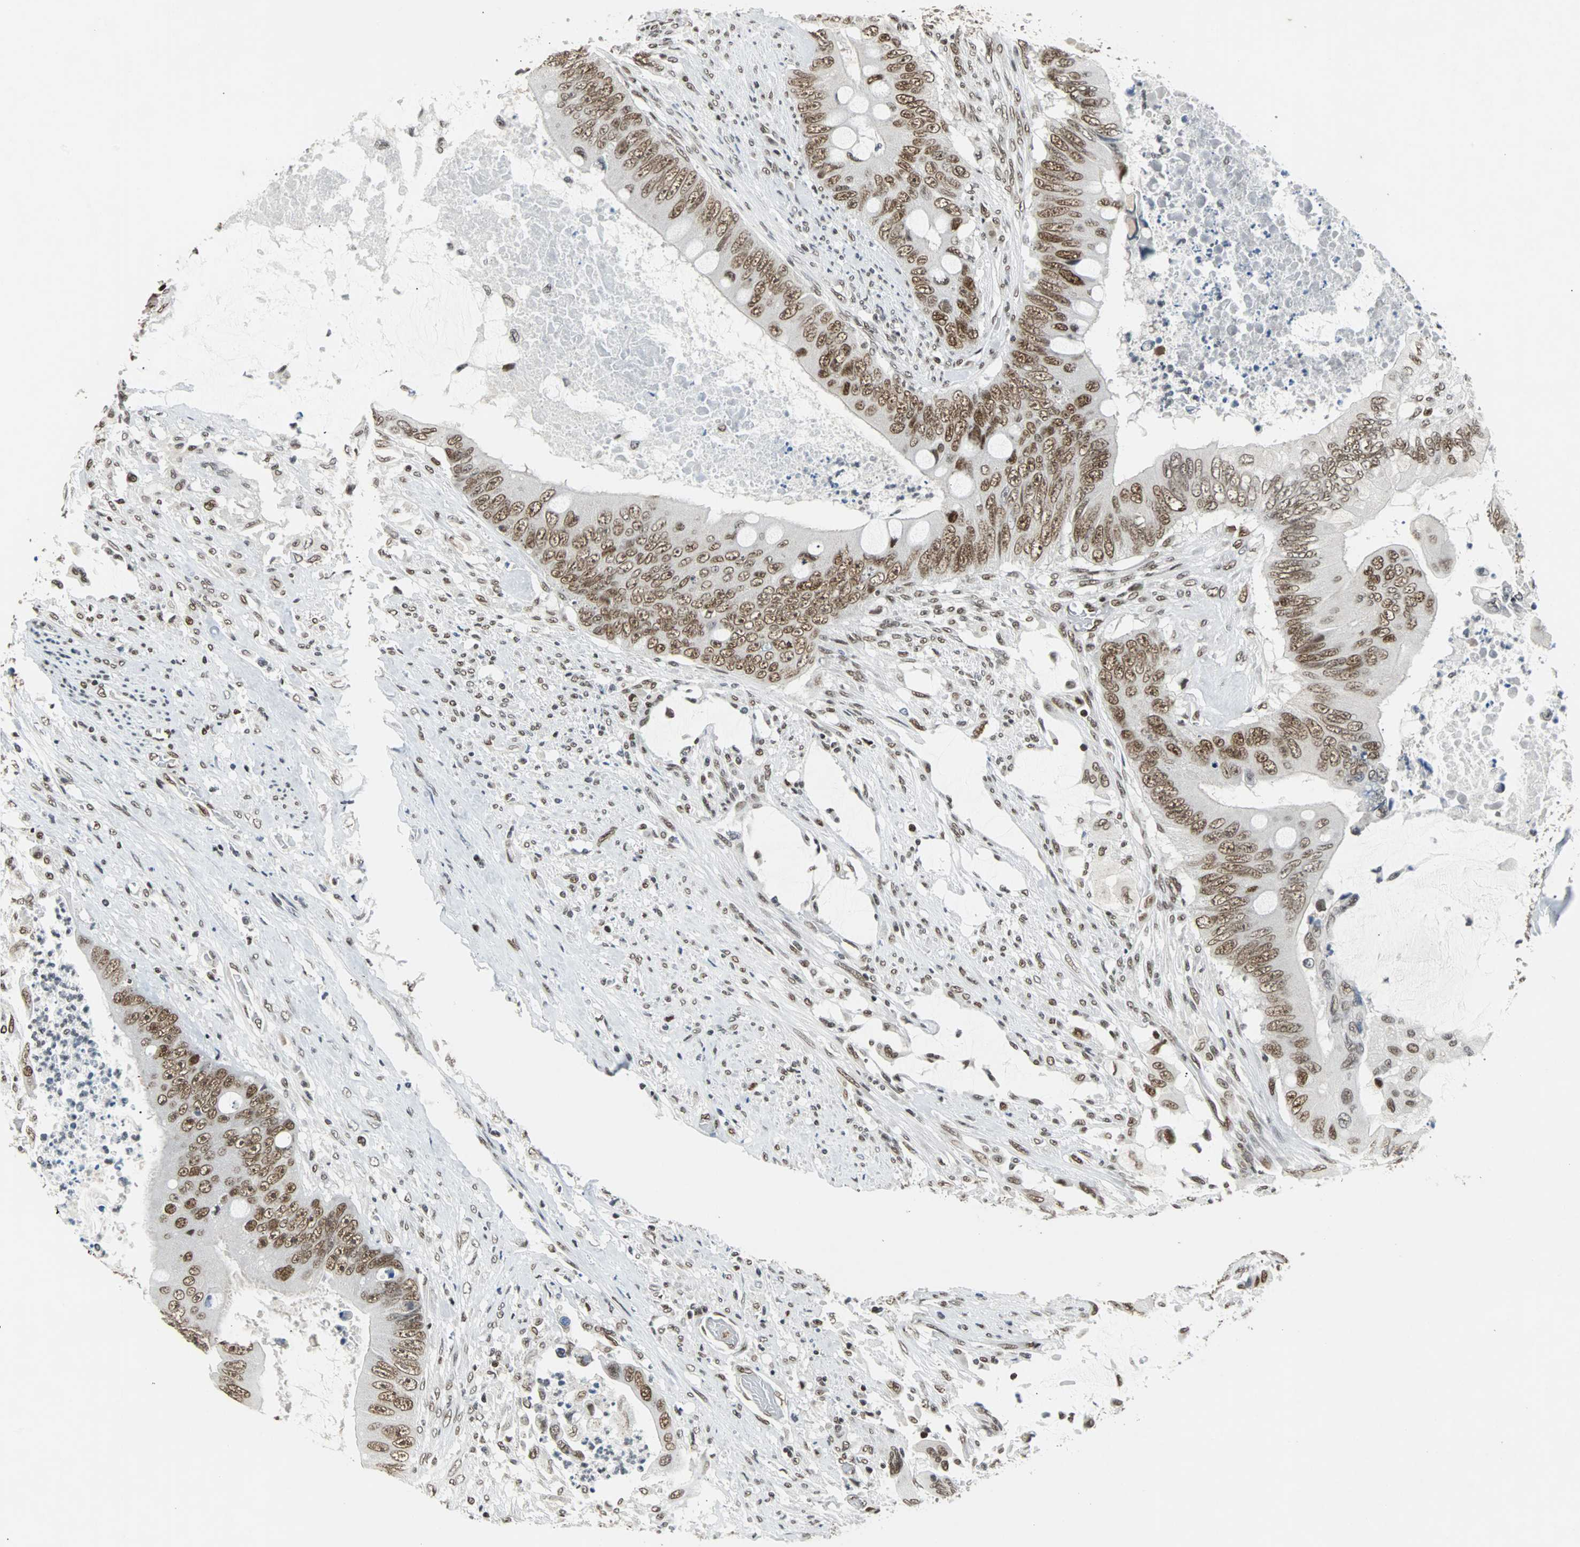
{"staining": {"intensity": "moderate", "quantity": ">75%", "location": "nuclear"}, "tissue": "colorectal cancer", "cell_type": "Tumor cells", "image_type": "cancer", "snomed": [{"axis": "morphology", "description": "Adenocarcinoma, NOS"}, {"axis": "topography", "description": "Rectum"}], "caption": "Immunohistochemical staining of human colorectal adenocarcinoma shows moderate nuclear protein staining in approximately >75% of tumor cells. (IHC, brightfield microscopy, high magnification).", "gene": "GATAD2A", "patient": {"sex": "female", "age": 77}}